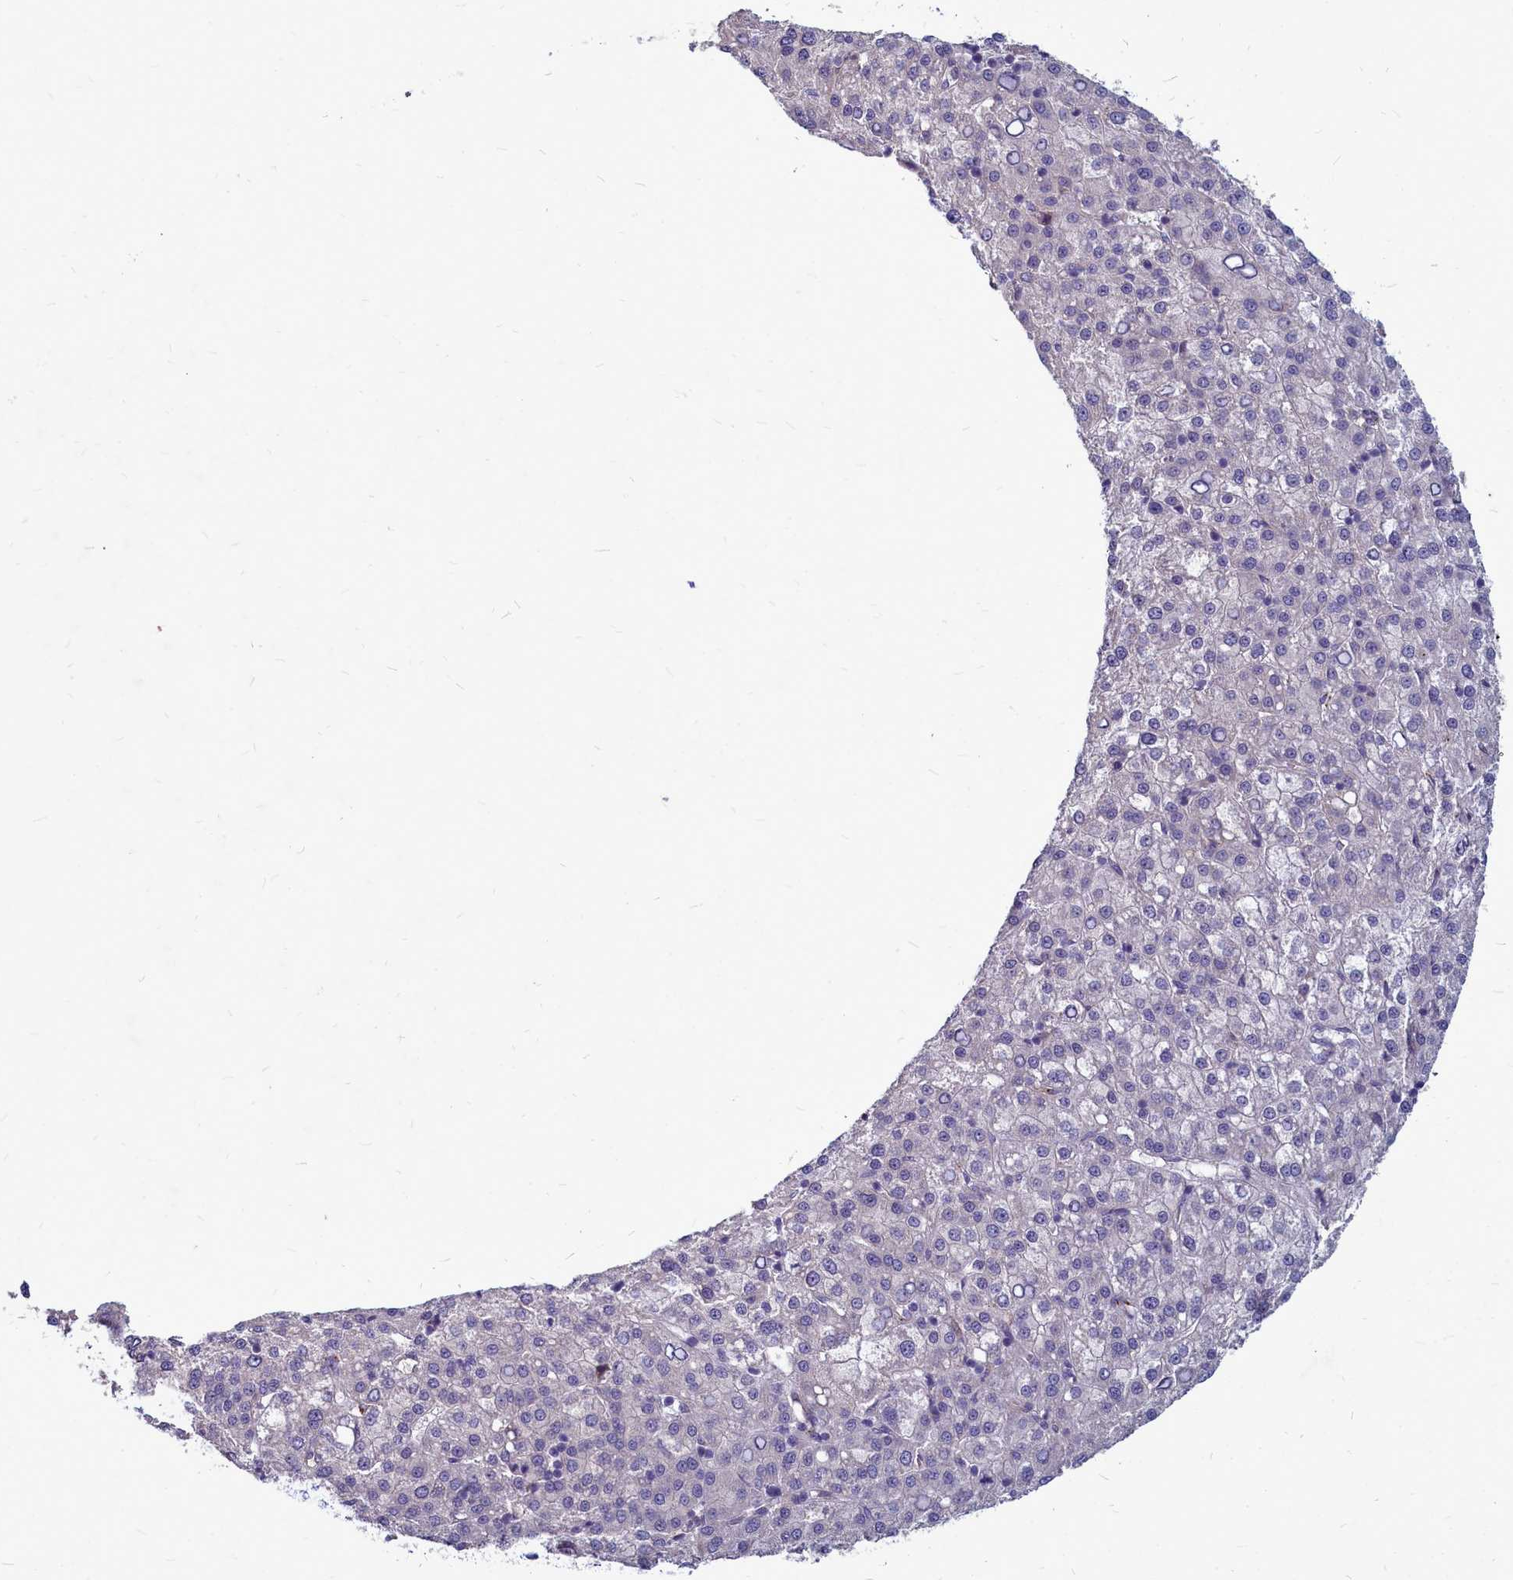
{"staining": {"intensity": "negative", "quantity": "none", "location": "none"}, "tissue": "liver cancer", "cell_type": "Tumor cells", "image_type": "cancer", "snomed": [{"axis": "morphology", "description": "Carcinoma, Hepatocellular, NOS"}, {"axis": "topography", "description": "Liver"}], "caption": "Immunohistochemistry histopathology image of hepatocellular carcinoma (liver) stained for a protein (brown), which exhibits no staining in tumor cells.", "gene": "SMPD4", "patient": {"sex": "female", "age": 58}}